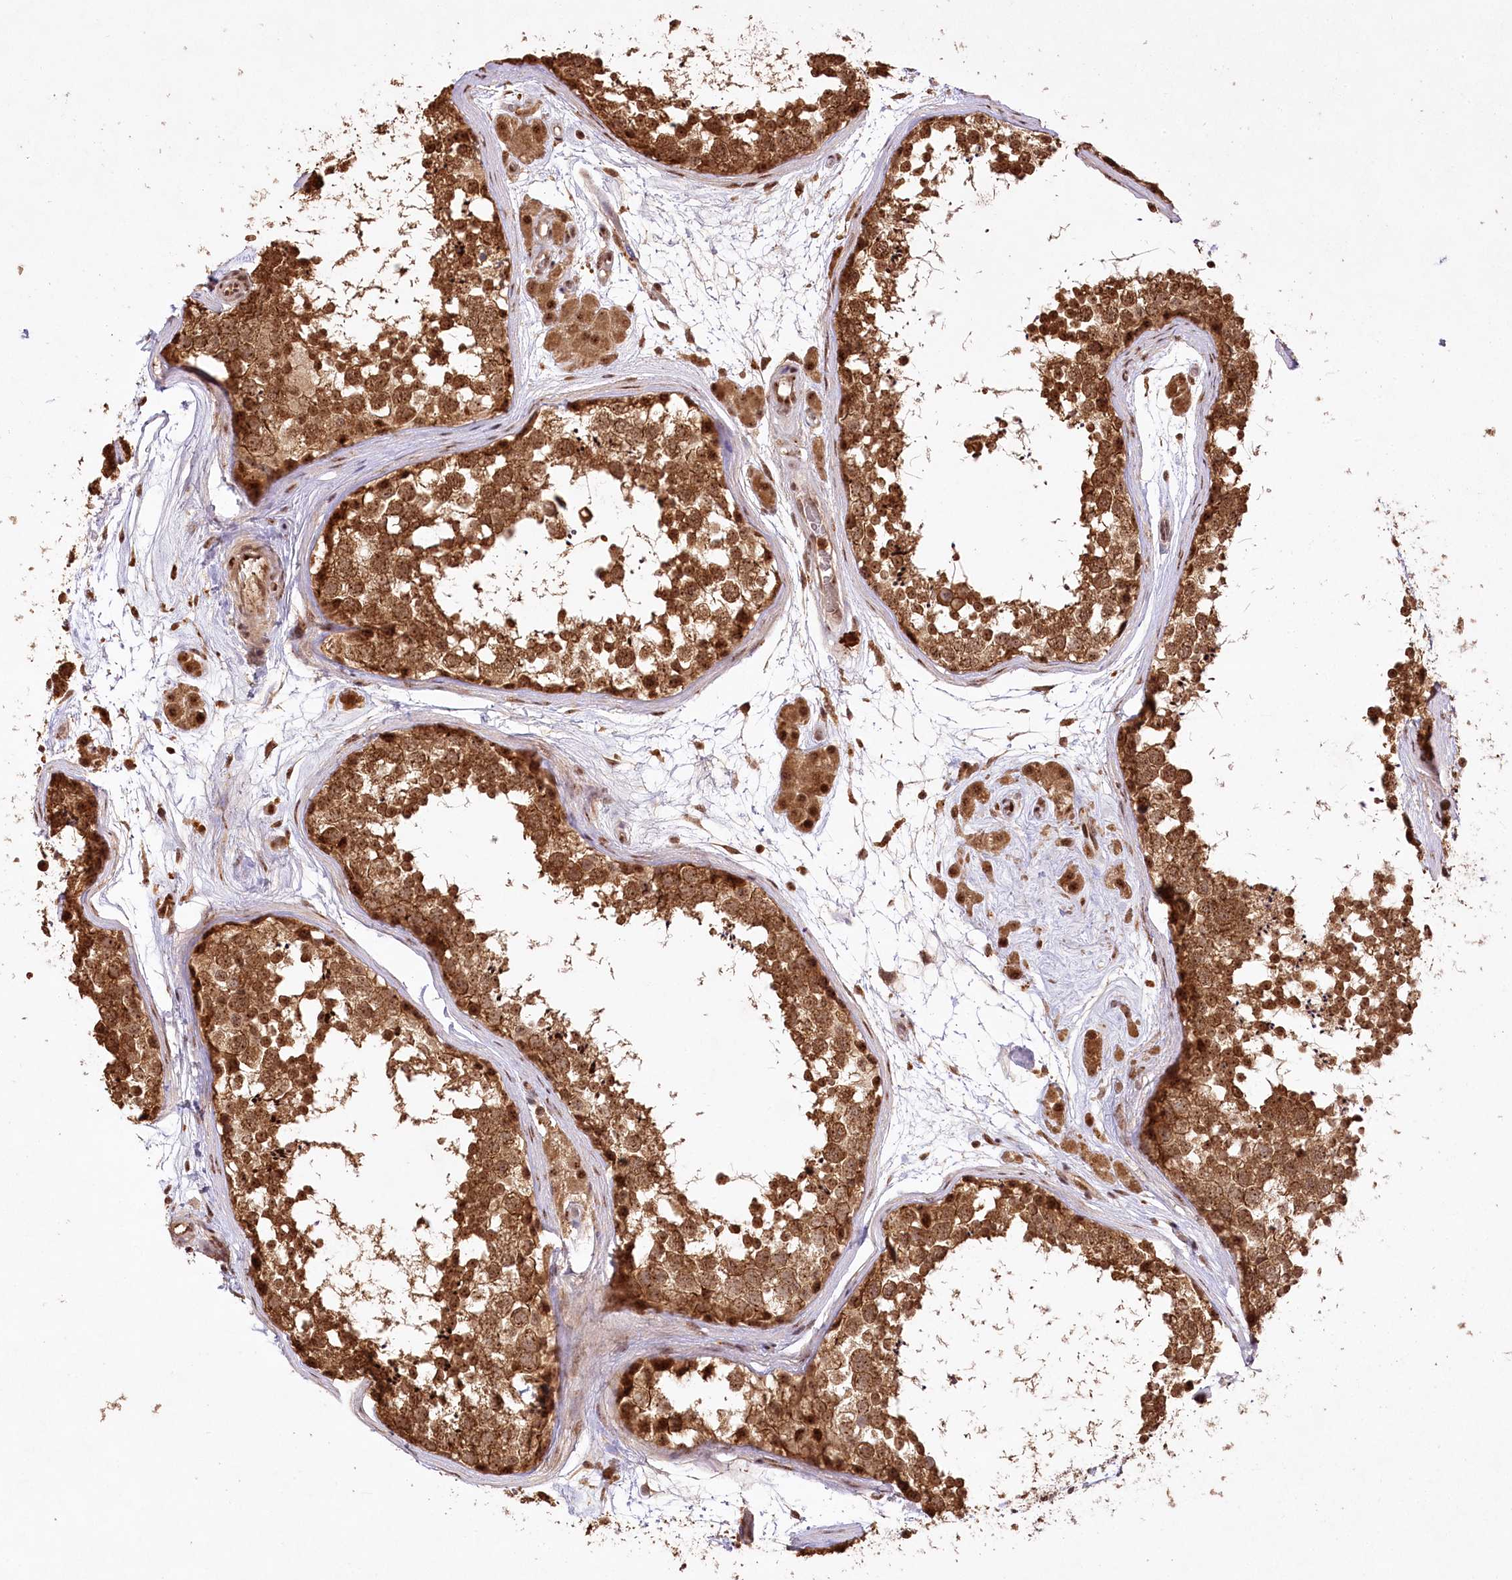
{"staining": {"intensity": "moderate", "quantity": ">75%", "location": "cytoplasmic/membranous,nuclear"}, "tissue": "testis", "cell_type": "Cells in seminiferous ducts", "image_type": "normal", "snomed": [{"axis": "morphology", "description": "Normal tissue, NOS"}, {"axis": "topography", "description": "Testis"}], "caption": "A brown stain shows moderate cytoplasmic/membranous,nuclear positivity of a protein in cells in seminiferous ducts of benign human testis.", "gene": "PYROXD1", "patient": {"sex": "male", "age": 56}}